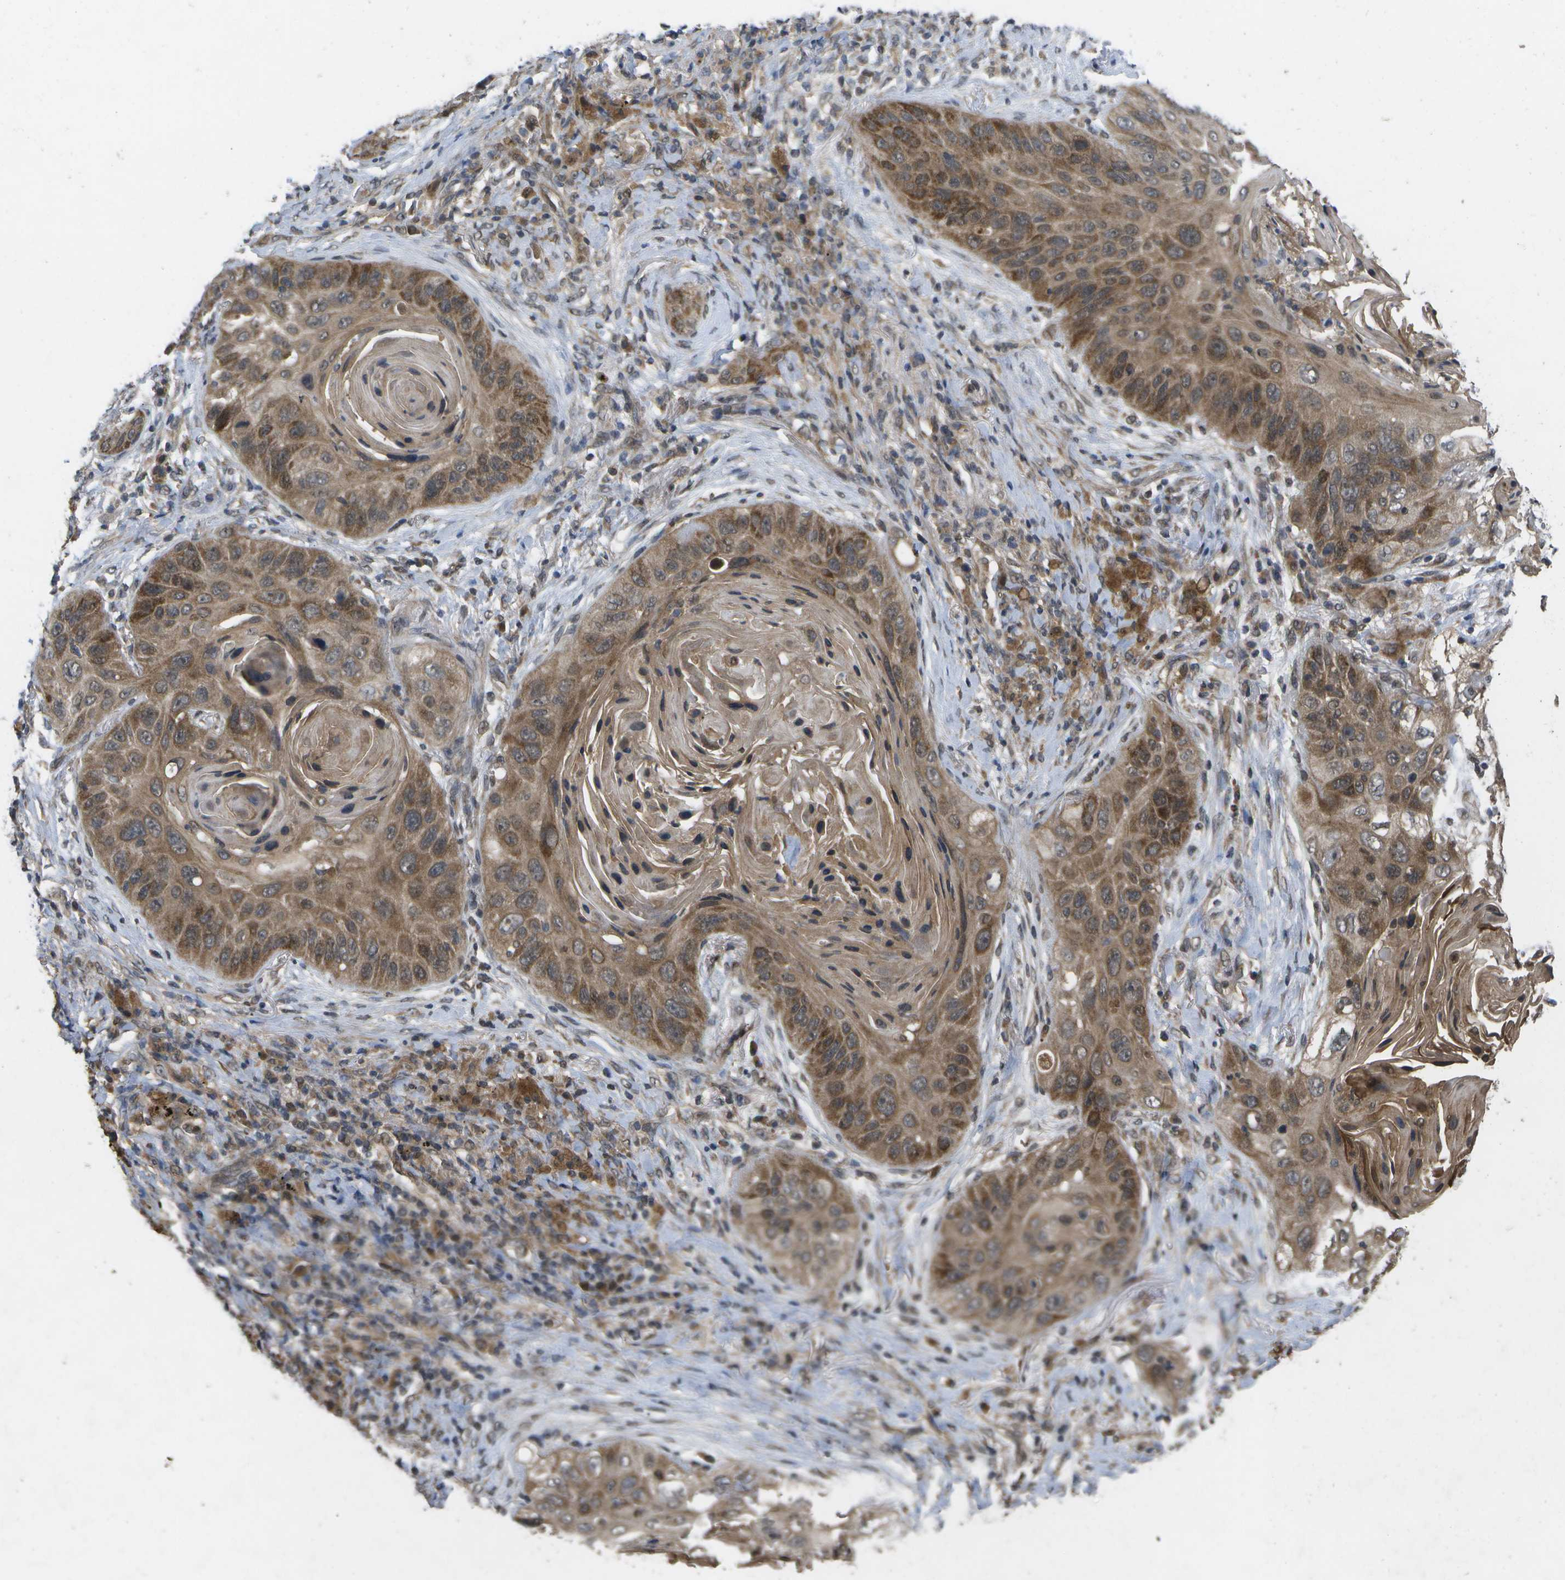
{"staining": {"intensity": "moderate", "quantity": ">75%", "location": "cytoplasmic/membranous"}, "tissue": "lung cancer", "cell_type": "Tumor cells", "image_type": "cancer", "snomed": [{"axis": "morphology", "description": "Squamous cell carcinoma, NOS"}, {"axis": "topography", "description": "Lung"}], "caption": "Immunohistochemistry image of human squamous cell carcinoma (lung) stained for a protein (brown), which exhibits medium levels of moderate cytoplasmic/membranous staining in about >75% of tumor cells.", "gene": "ALAS1", "patient": {"sex": "female", "age": 67}}